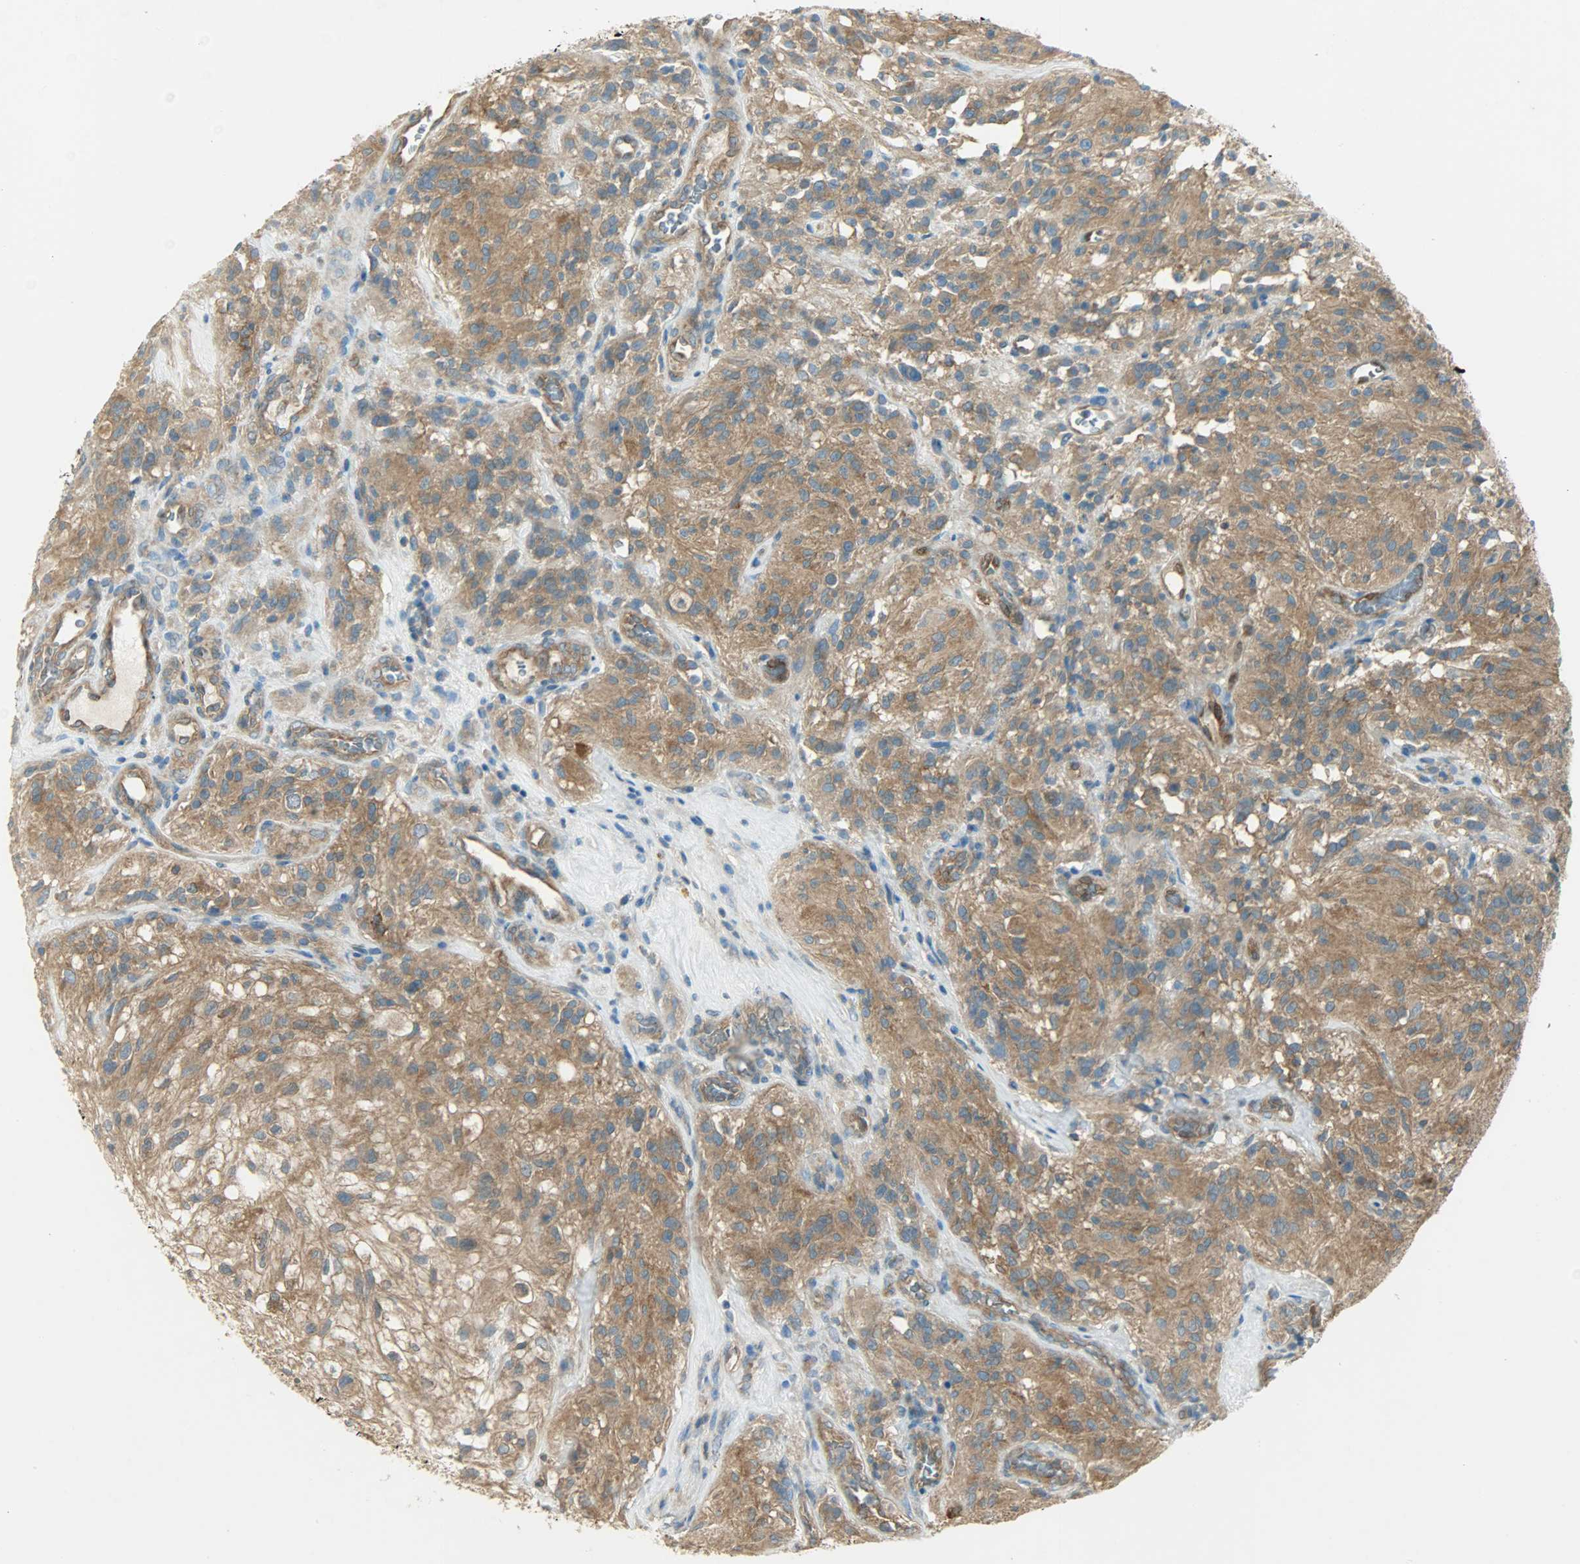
{"staining": {"intensity": "strong", "quantity": ">75%", "location": "cytoplasmic/membranous"}, "tissue": "glioma", "cell_type": "Tumor cells", "image_type": "cancer", "snomed": [{"axis": "morphology", "description": "Normal tissue, NOS"}, {"axis": "morphology", "description": "Glioma, malignant, High grade"}, {"axis": "topography", "description": "Cerebral cortex"}], "caption": "Approximately >75% of tumor cells in human glioma show strong cytoplasmic/membranous protein staining as visualized by brown immunohistochemical staining.", "gene": "TSC22D2", "patient": {"sex": "male", "age": 56}}